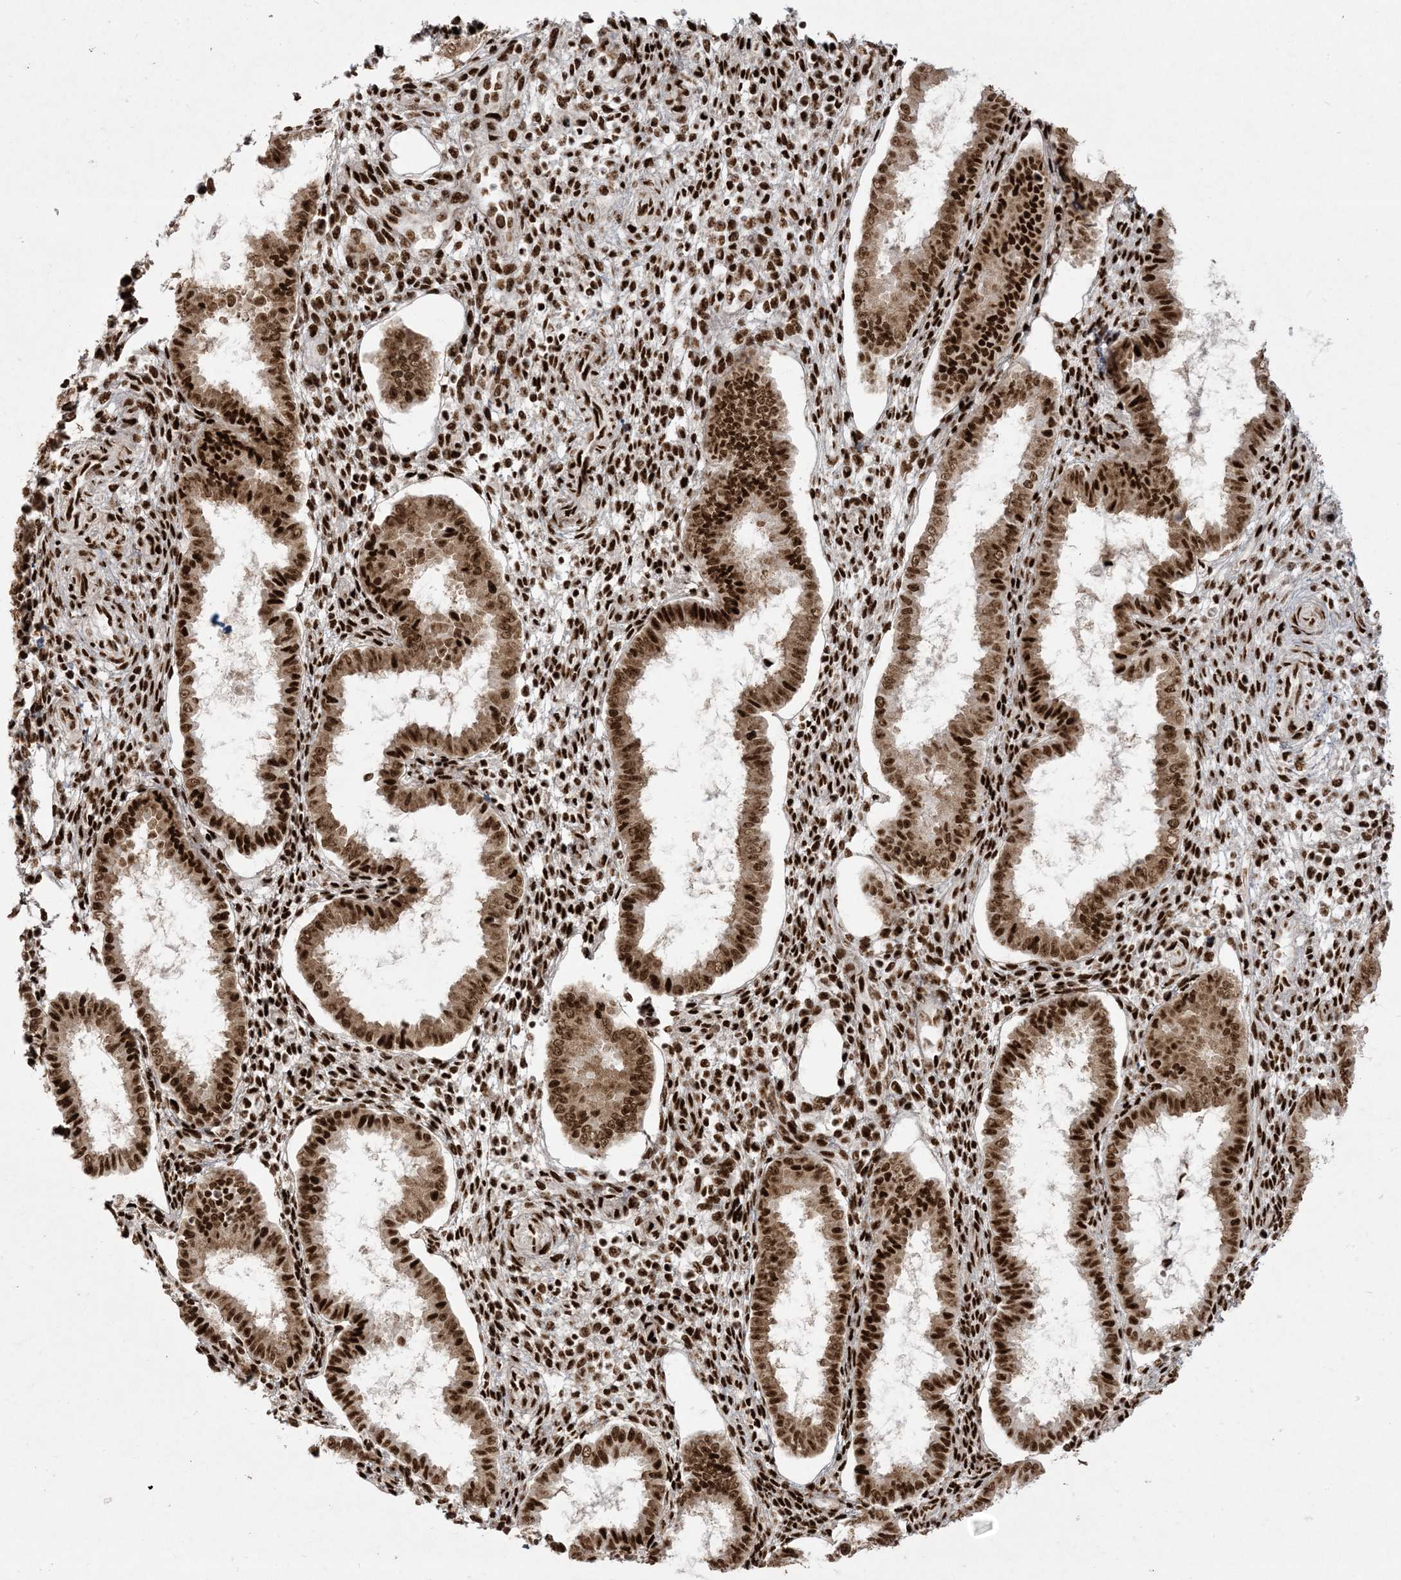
{"staining": {"intensity": "strong", "quantity": ">75%", "location": "nuclear"}, "tissue": "endometrium", "cell_type": "Cells in endometrial stroma", "image_type": "normal", "snomed": [{"axis": "morphology", "description": "Normal tissue, NOS"}, {"axis": "topography", "description": "Endometrium"}], "caption": "Immunohistochemical staining of normal human endometrium demonstrates strong nuclear protein staining in about >75% of cells in endometrial stroma. The staining was performed using DAB (3,3'-diaminobenzidine), with brown indicating positive protein expression. Nuclei are stained blue with hematoxylin.", "gene": "RBM10", "patient": {"sex": "female", "age": 24}}